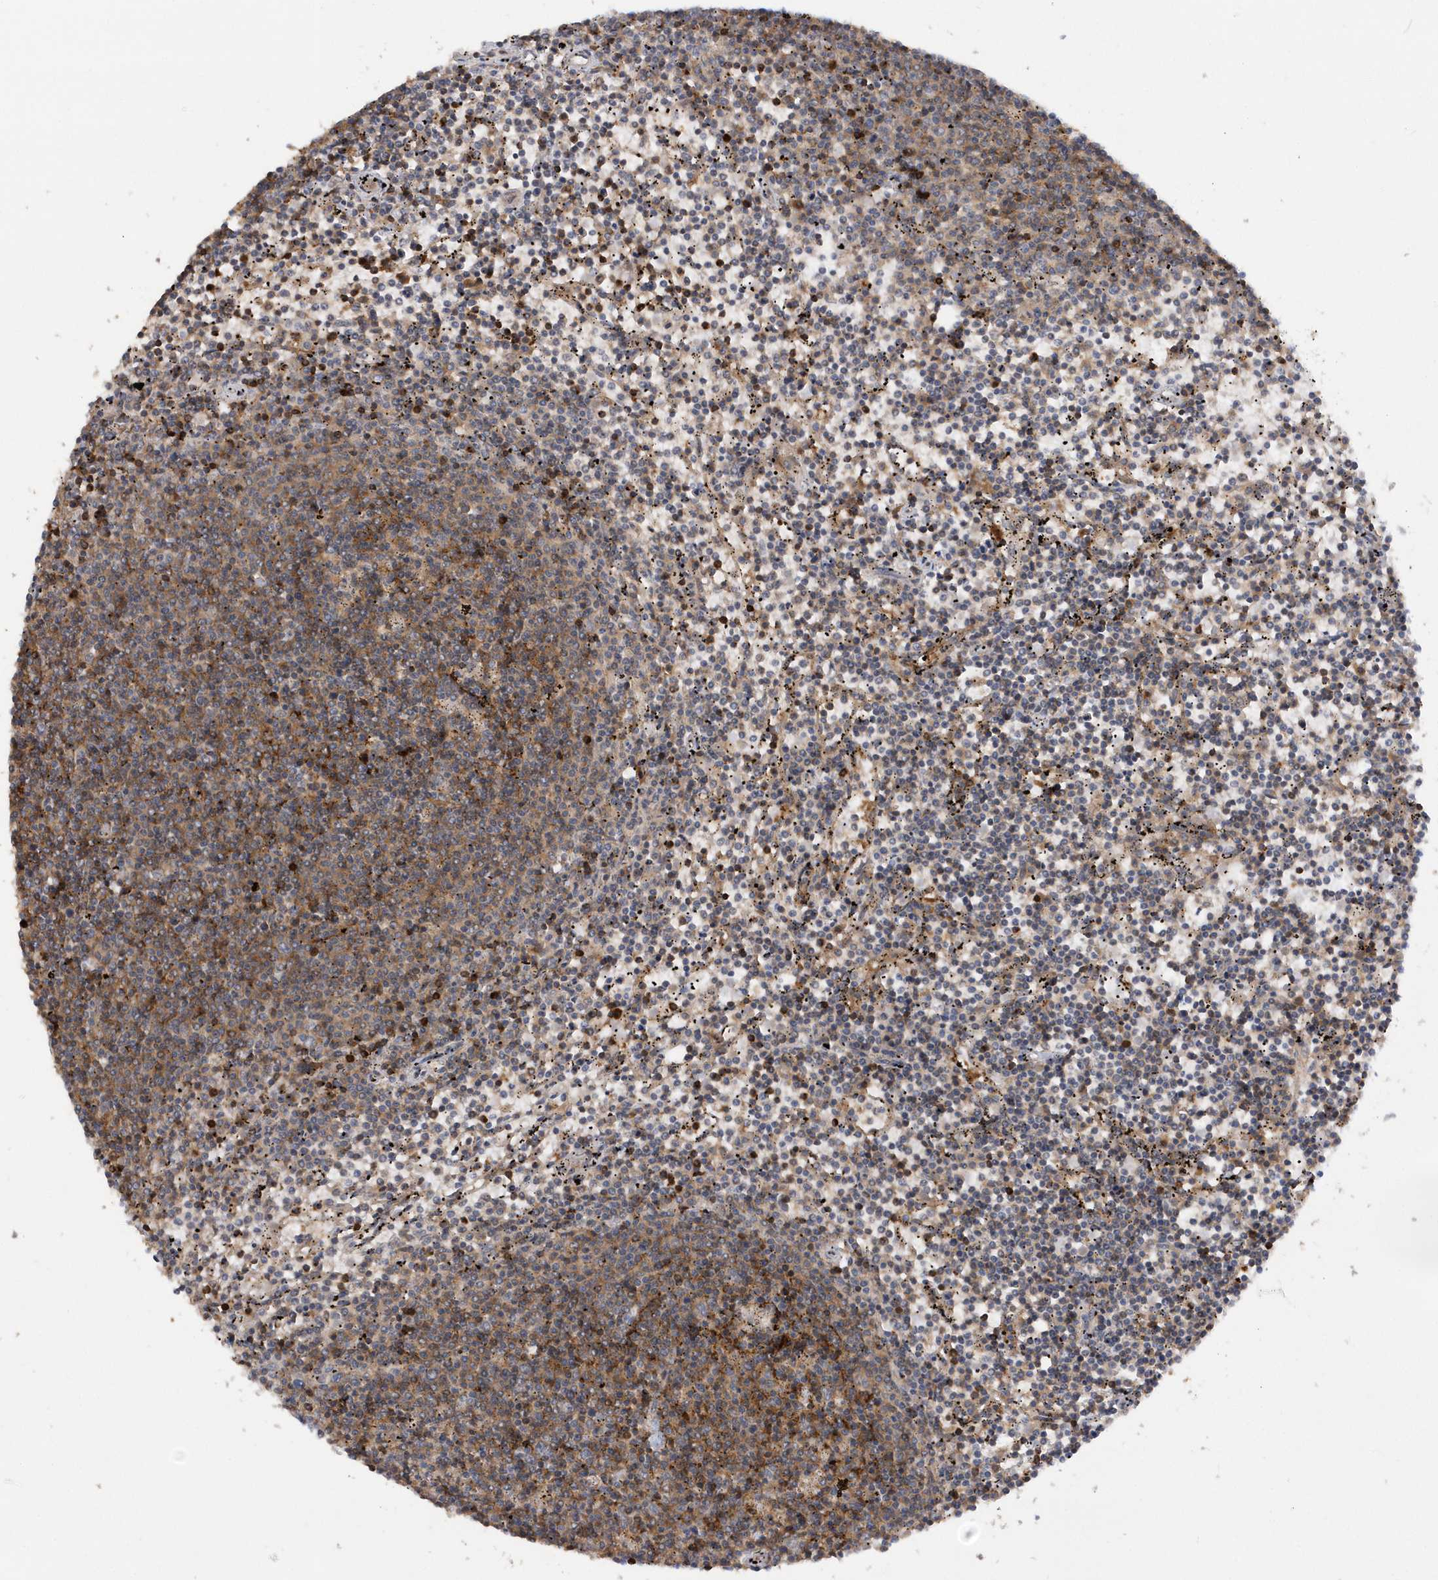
{"staining": {"intensity": "weak", "quantity": "<25%", "location": "cytoplasmic/membranous"}, "tissue": "lymphoma", "cell_type": "Tumor cells", "image_type": "cancer", "snomed": [{"axis": "morphology", "description": "Malignant lymphoma, non-Hodgkin's type, Low grade"}, {"axis": "topography", "description": "Spleen"}], "caption": "Protein analysis of lymphoma exhibits no significant expression in tumor cells.", "gene": "RPE", "patient": {"sex": "female", "age": 50}}